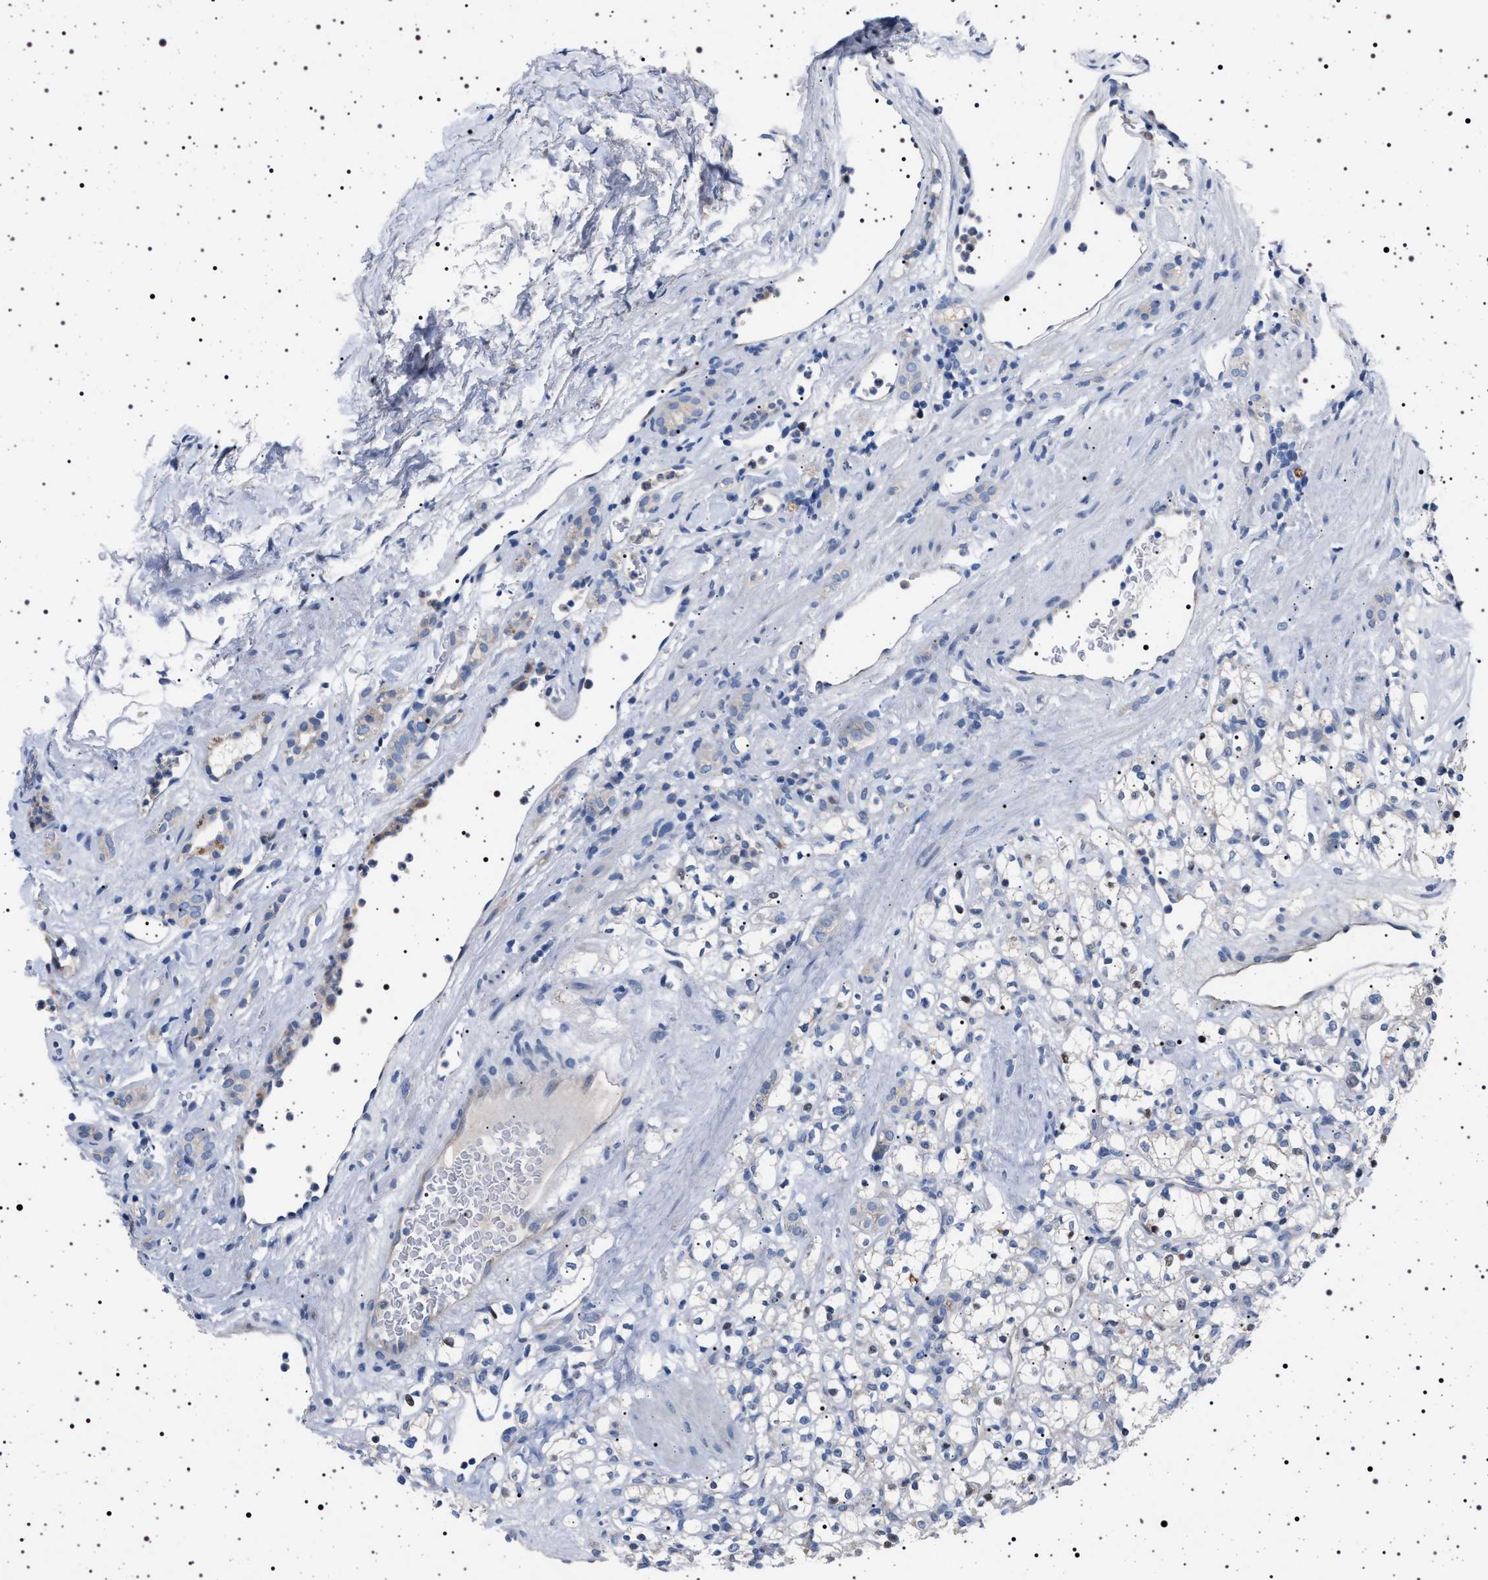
{"staining": {"intensity": "negative", "quantity": "none", "location": "none"}, "tissue": "renal cancer", "cell_type": "Tumor cells", "image_type": "cancer", "snomed": [{"axis": "morphology", "description": "Normal tissue, NOS"}, {"axis": "morphology", "description": "Adenocarcinoma, NOS"}, {"axis": "topography", "description": "Kidney"}], "caption": "The image exhibits no significant positivity in tumor cells of renal cancer (adenocarcinoma).", "gene": "NAT9", "patient": {"sex": "female", "age": 72}}